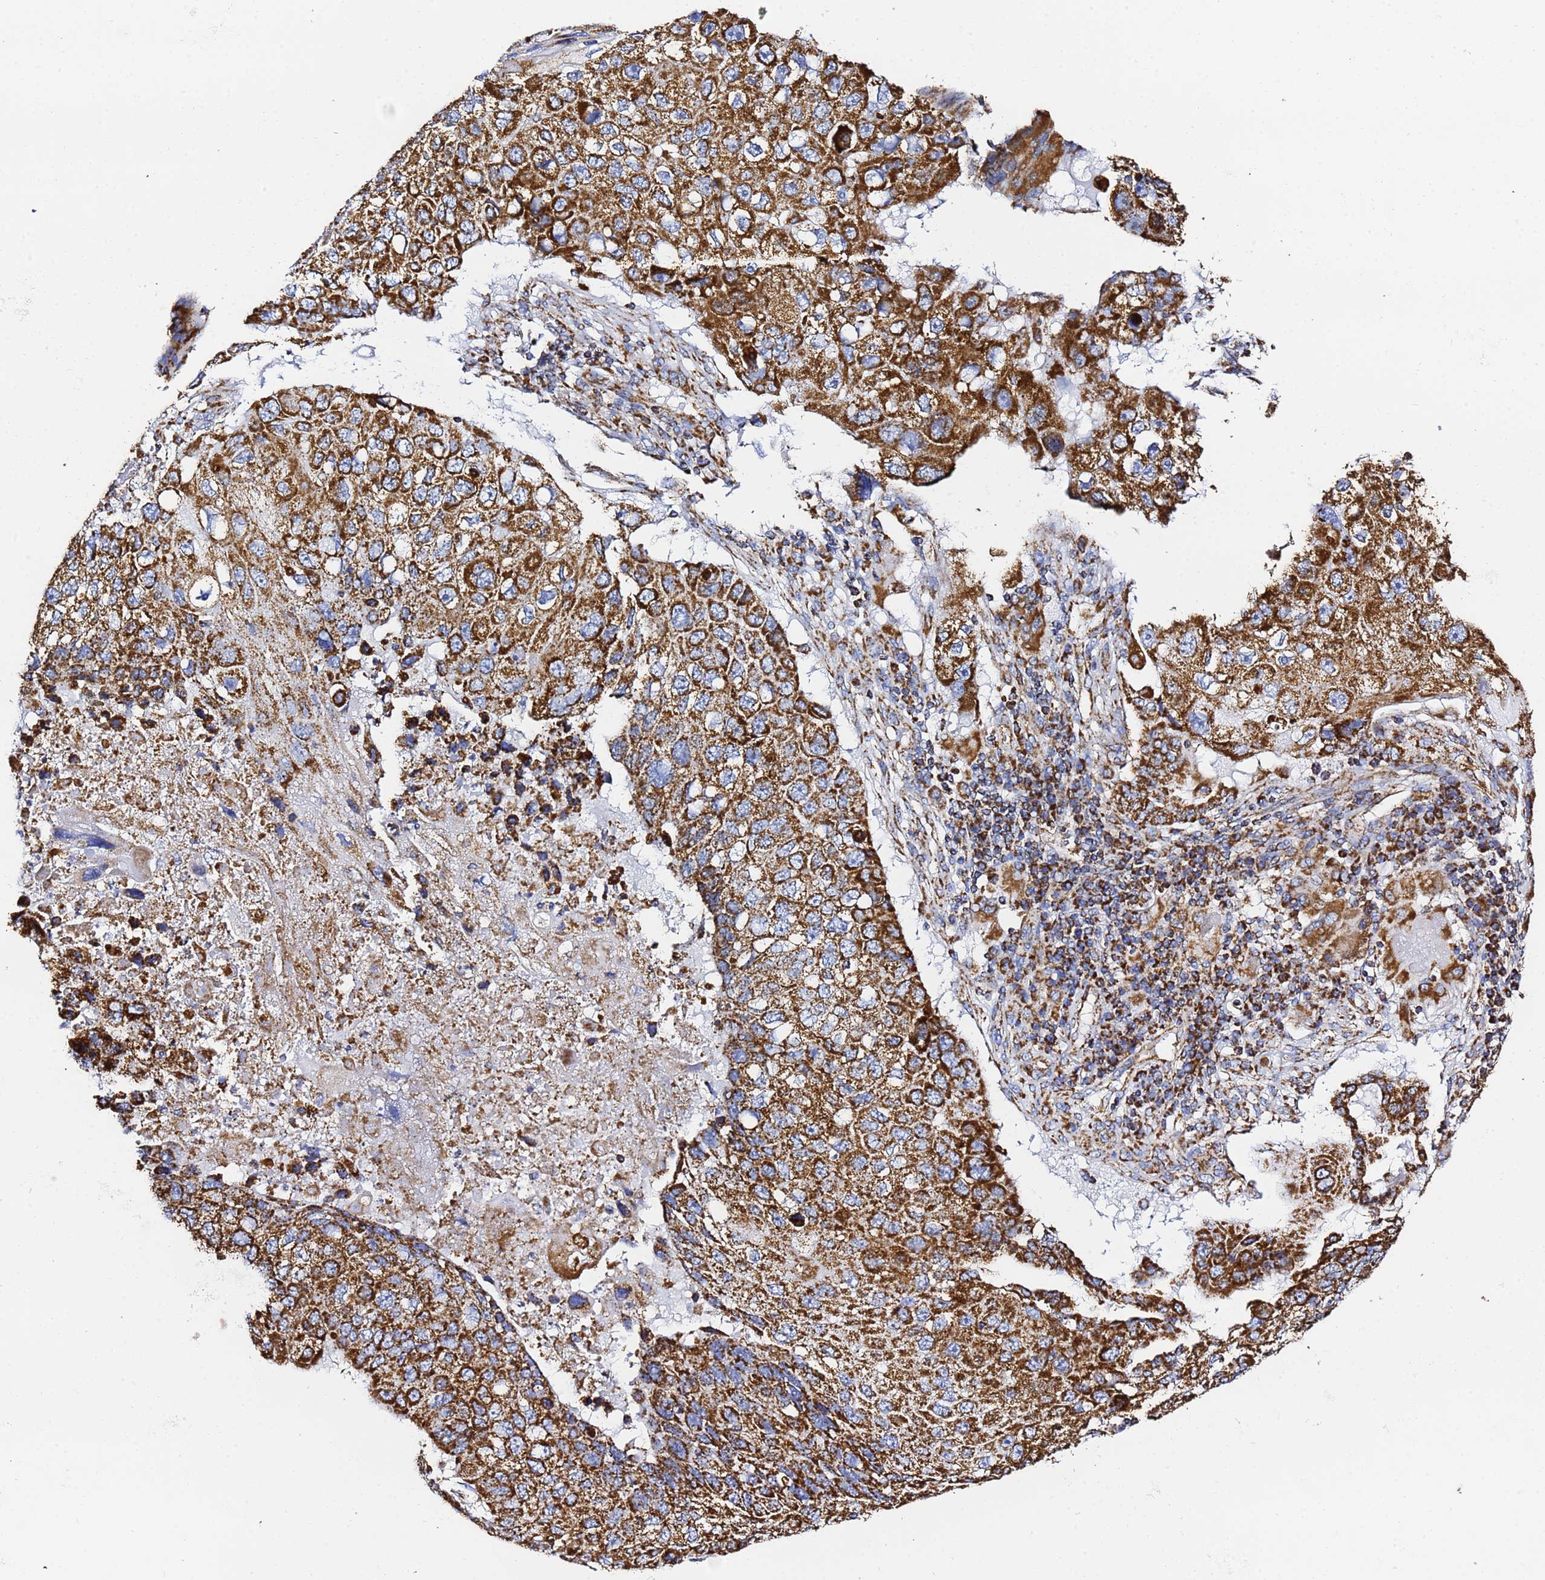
{"staining": {"intensity": "strong", "quantity": ">75%", "location": "cytoplasmic/membranous"}, "tissue": "lung cancer", "cell_type": "Tumor cells", "image_type": "cancer", "snomed": [{"axis": "morphology", "description": "Squamous cell carcinoma, NOS"}, {"axis": "topography", "description": "Lung"}], "caption": "A brown stain highlights strong cytoplasmic/membranous staining of a protein in human lung cancer tumor cells.", "gene": "PHB2", "patient": {"sex": "male", "age": 61}}